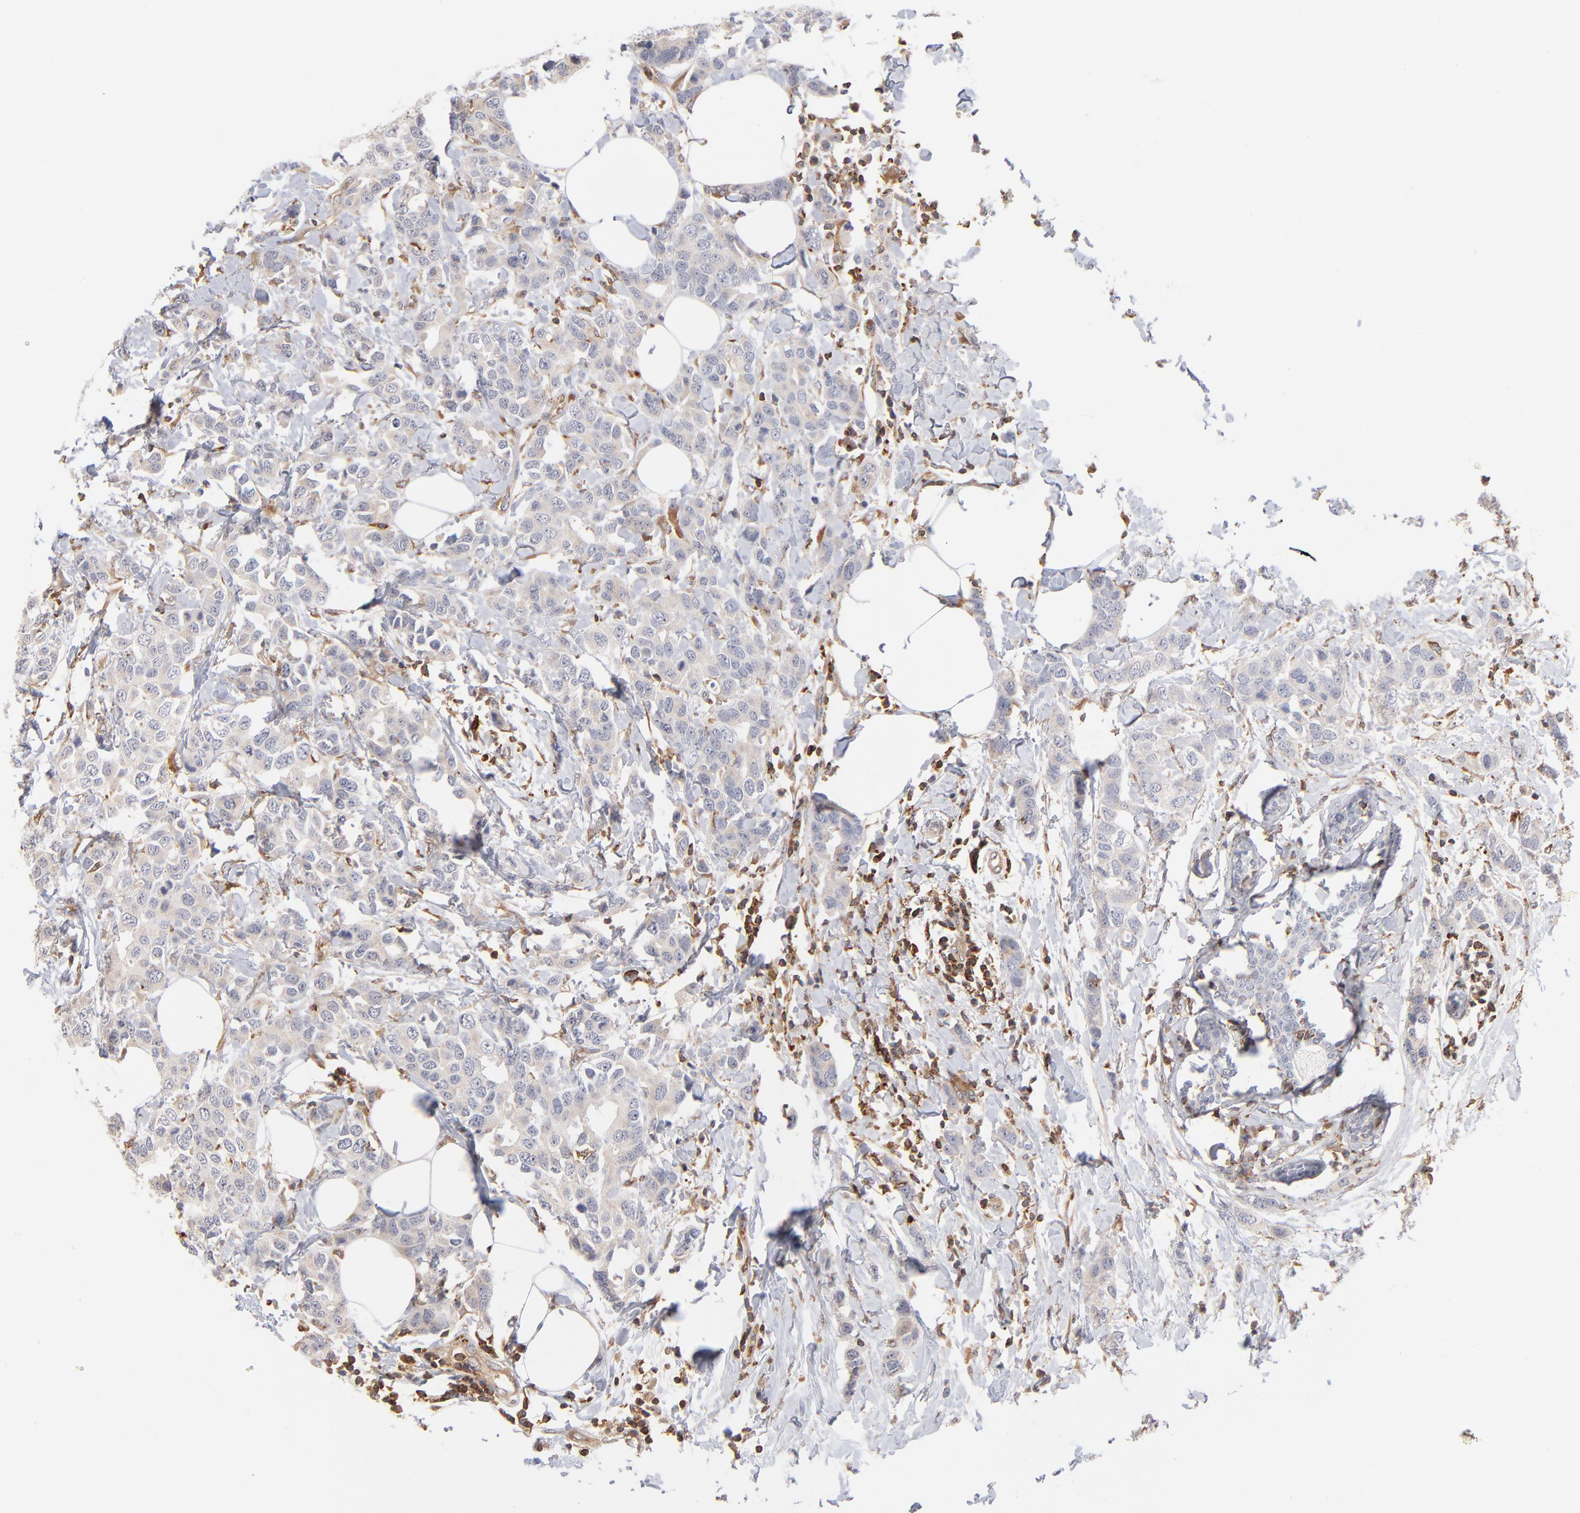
{"staining": {"intensity": "negative", "quantity": "none", "location": "none"}, "tissue": "breast cancer", "cell_type": "Tumor cells", "image_type": "cancer", "snomed": [{"axis": "morphology", "description": "Normal tissue, NOS"}, {"axis": "morphology", "description": "Duct carcinoma"}, {"axis": "topography", "description": "Breast"}], "caption": "Tumor cells are negative for brown protein staining in breast cancer.", "gene": "WIPF1", "patient": {"sex": "female", "age": 50}}